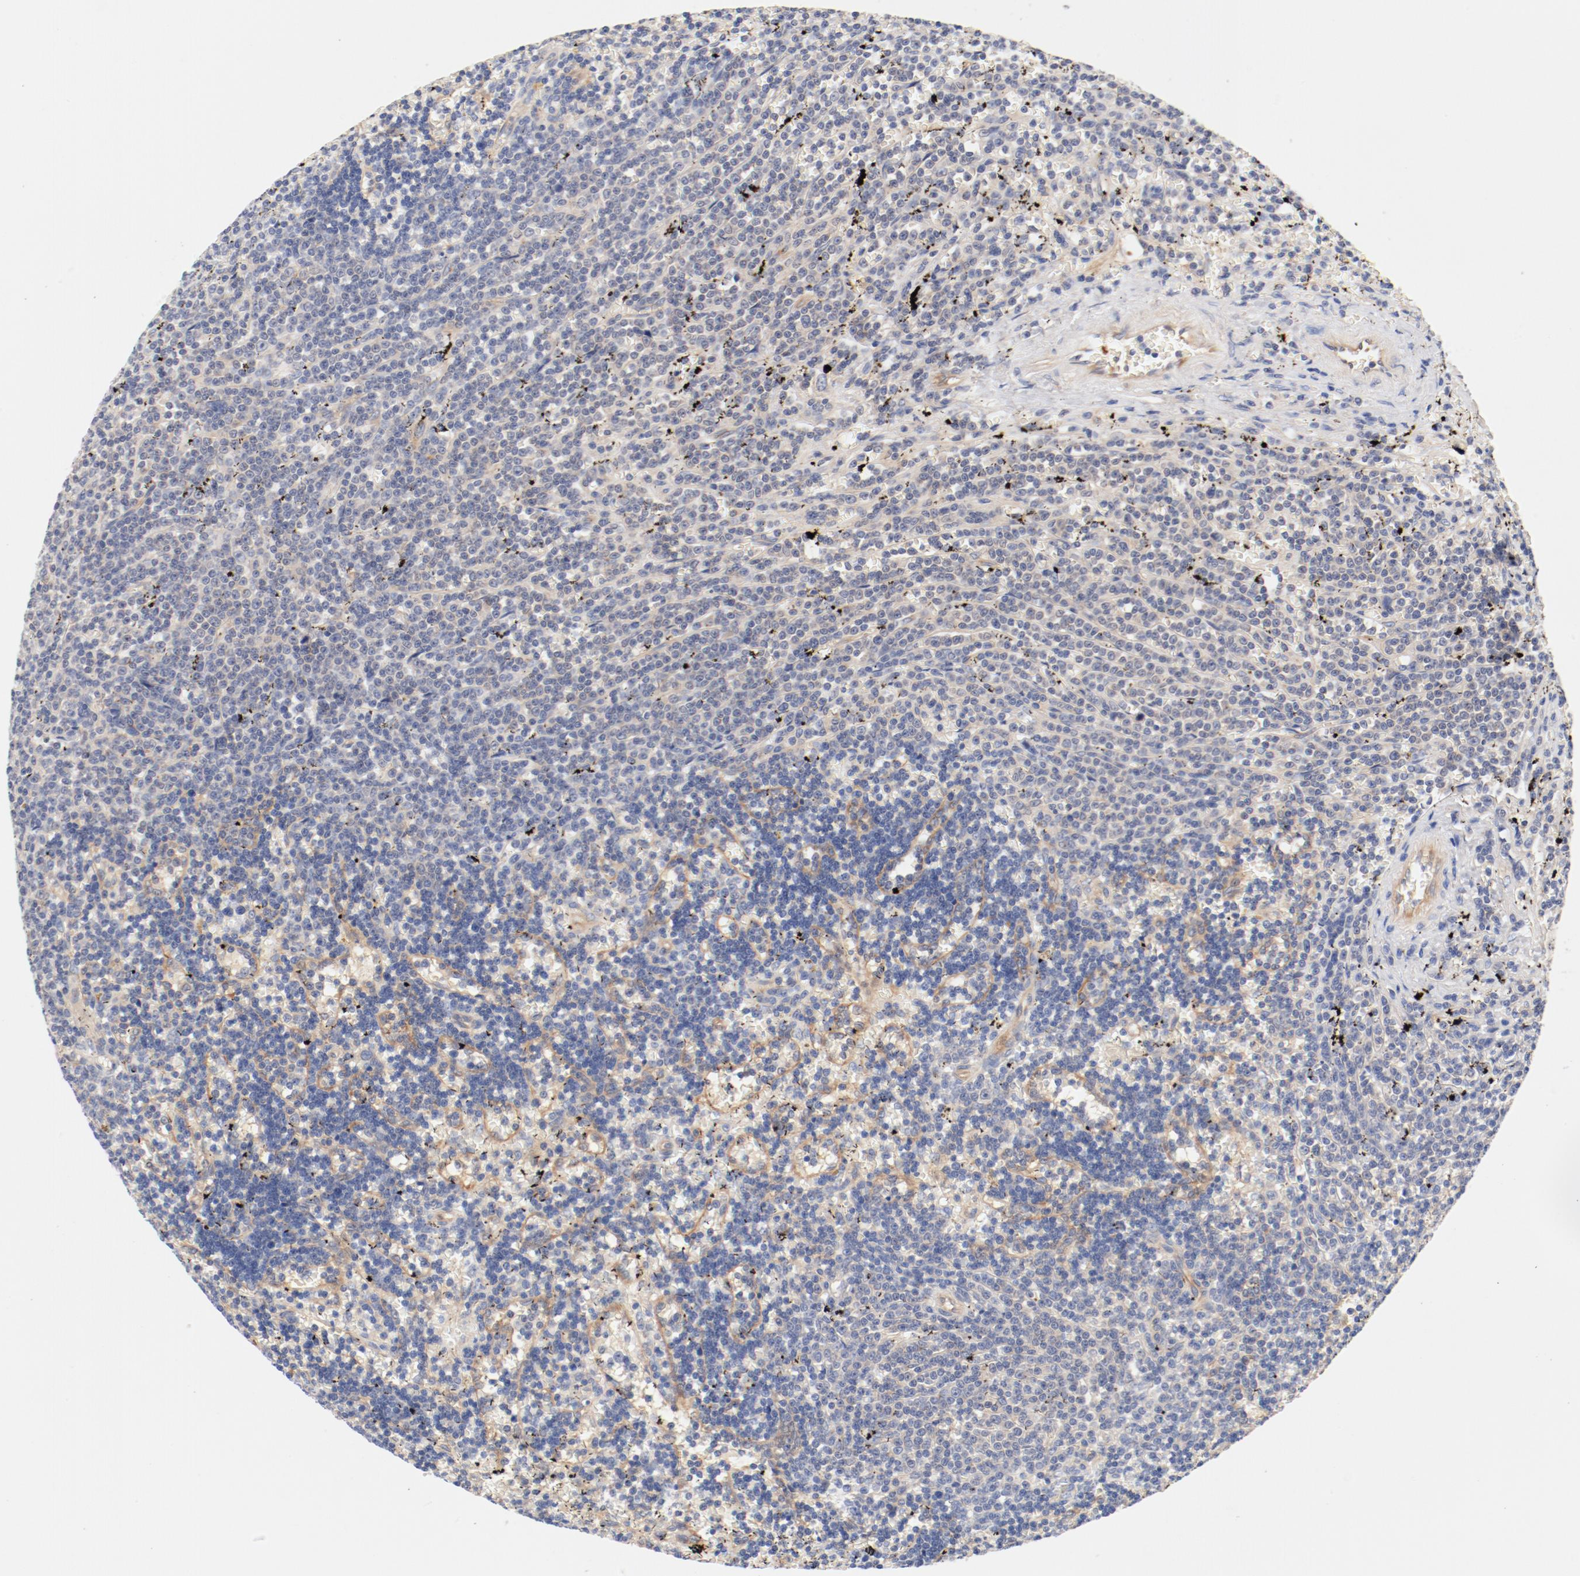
{"staining": {"intensity": "negative", "quantity": "none", "location": "none"}, "tissue": "lymphoma", "cell_type": "Tumor cells", "image_type": "cancer", "snomed": [{"axis": "morphology", "description": "Malignant lymphoma, non-Hodgkin's type, Low grade"}, {"axis": "topography", "description": "Spleen"}], "caption": "Low-grade malignant lymphoma, non-Hodgkin's type was stained to show a protein in brown. There is no significant positivity in tumor cells.", "gene": "DYNC1H1", "patient": {"sex": "male", "age": 60}}